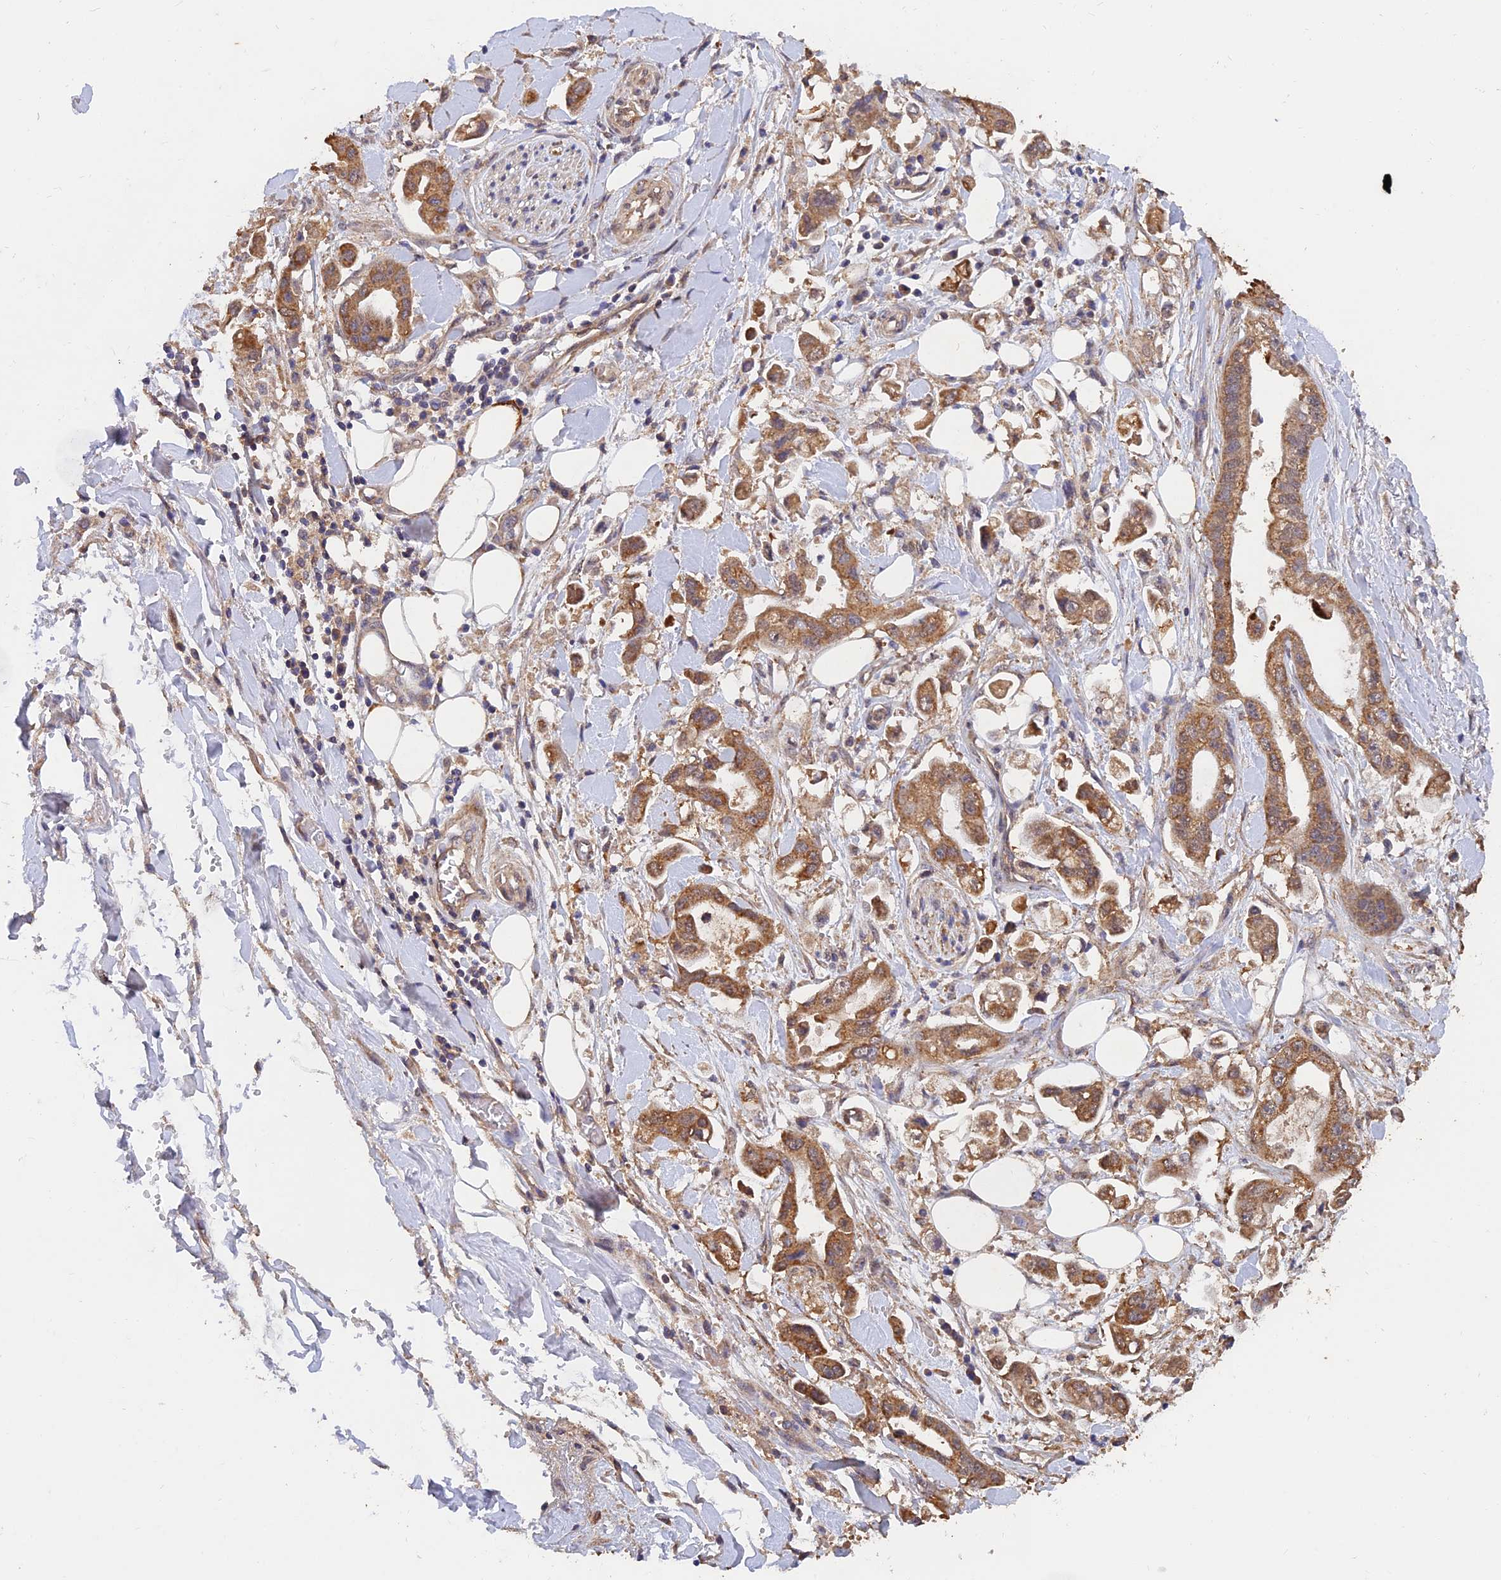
{"staining": {"intensity": "moderate", "quantity": ">75%", "location": "cytoplasmic/membranous"}, "tissue": "stomach cancer", "cell_type": "Tumor cells", "image_type": "cancer", "snomed": [{"axis": "morphology", "description": "Adenocarcinoma, NOS"}, {"axis": "topography", "description": "Stomach"}], "caption": "Protein expression analysis of human stomach cancer reveals moderate cytoplasmic/membranous expression in approximately >75% of tumor cells. (IHC, brightfield microscopy, high magnification).", "gene": "SLC38A11", "patient": {"sex": "male", "age": 62}}